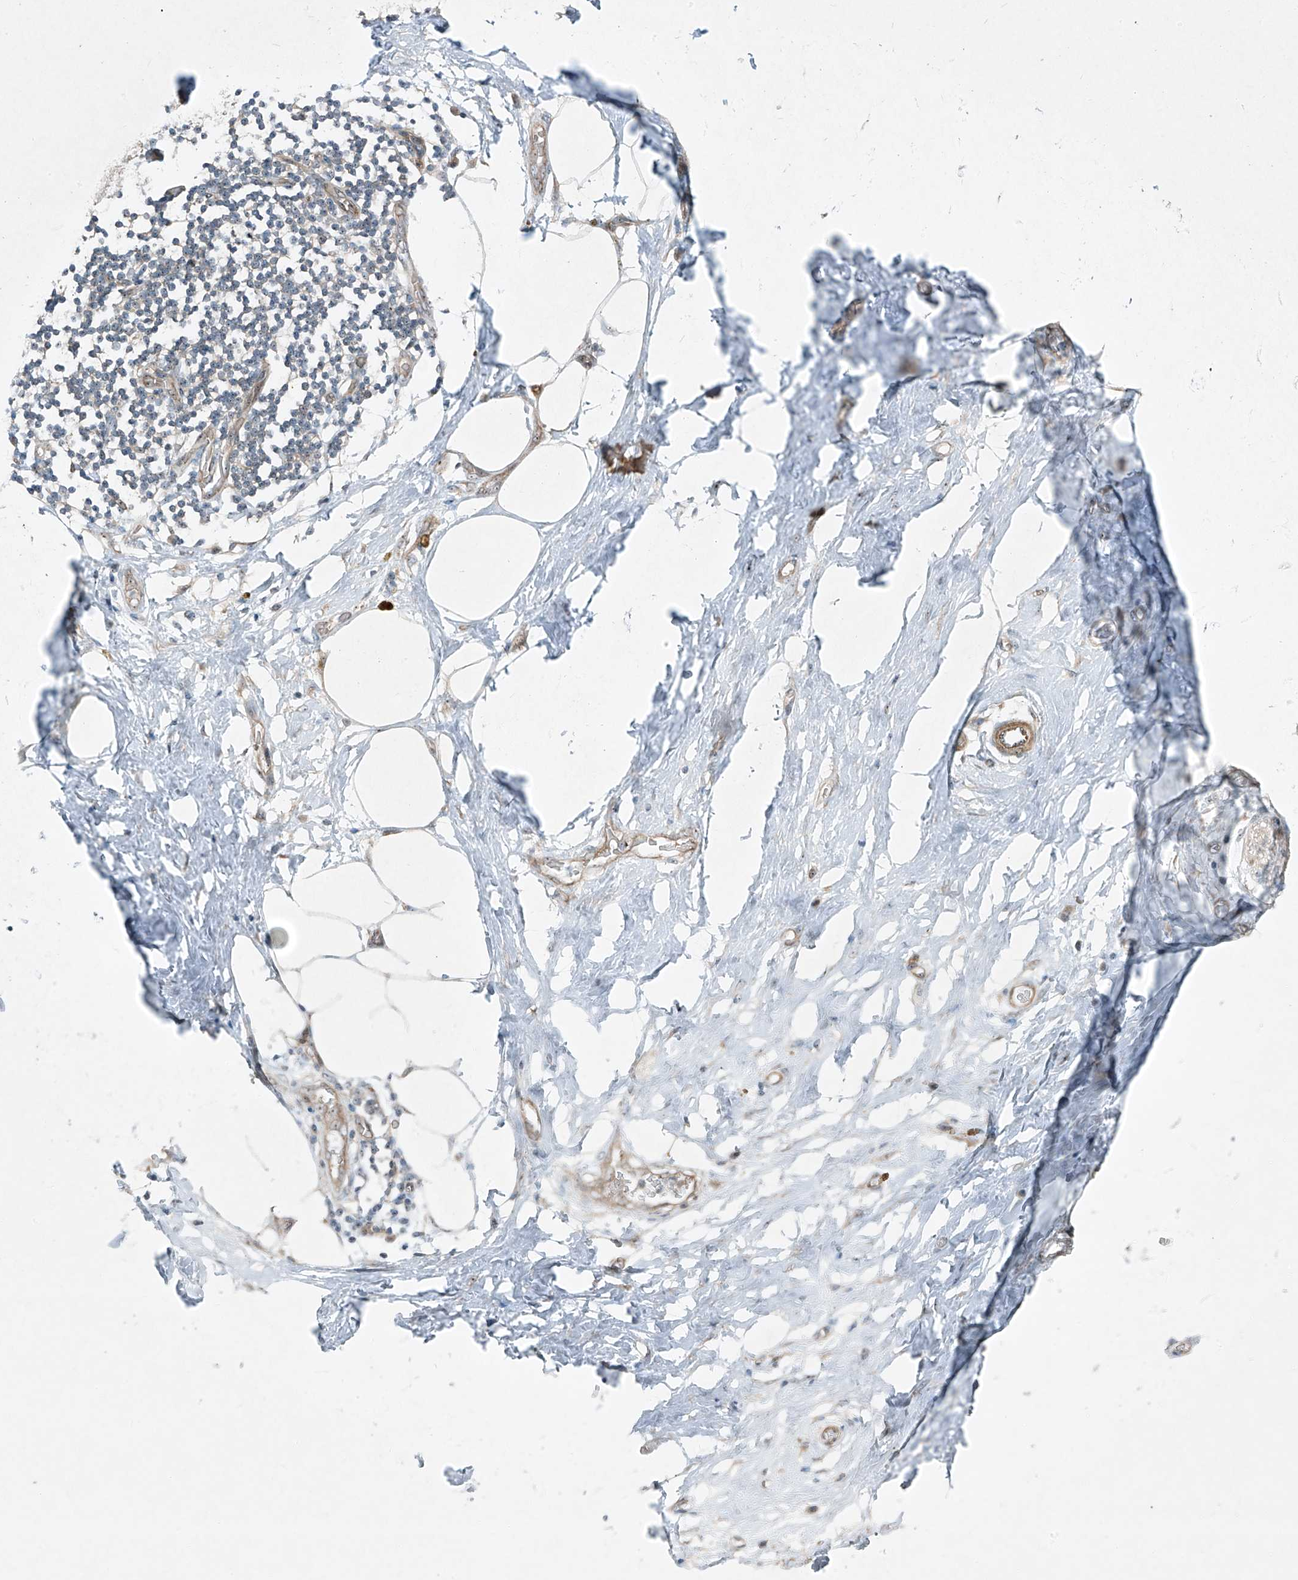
{"staining": {"intensity": "negative", "quantity": "none", "location": "none"}, "tissue": "adipose tissue", "cell_type": "Adipocytes", "image_type": "normal", "snomed": [{"axis": "morphology", "description": "Normal tissue, NOS"}, {"axis": "morphology", "description": "Adenocarcinoma, NOS"}, {"axis": "topography", "description": "Pancreas"}, {"axis": "topography", "description": "Peripheral nerve tissue"}], "caption": "An IHC photomicrograph of unremarkable adipose tissue is shown. There is no staining in adipocytes of adipose tissue. (DAB immunohistochemistry (IHC) visualized using brightfield microscopy, high magnification).", "gene": "PPCS", "patient": {"sex": "male", "age": 59}}